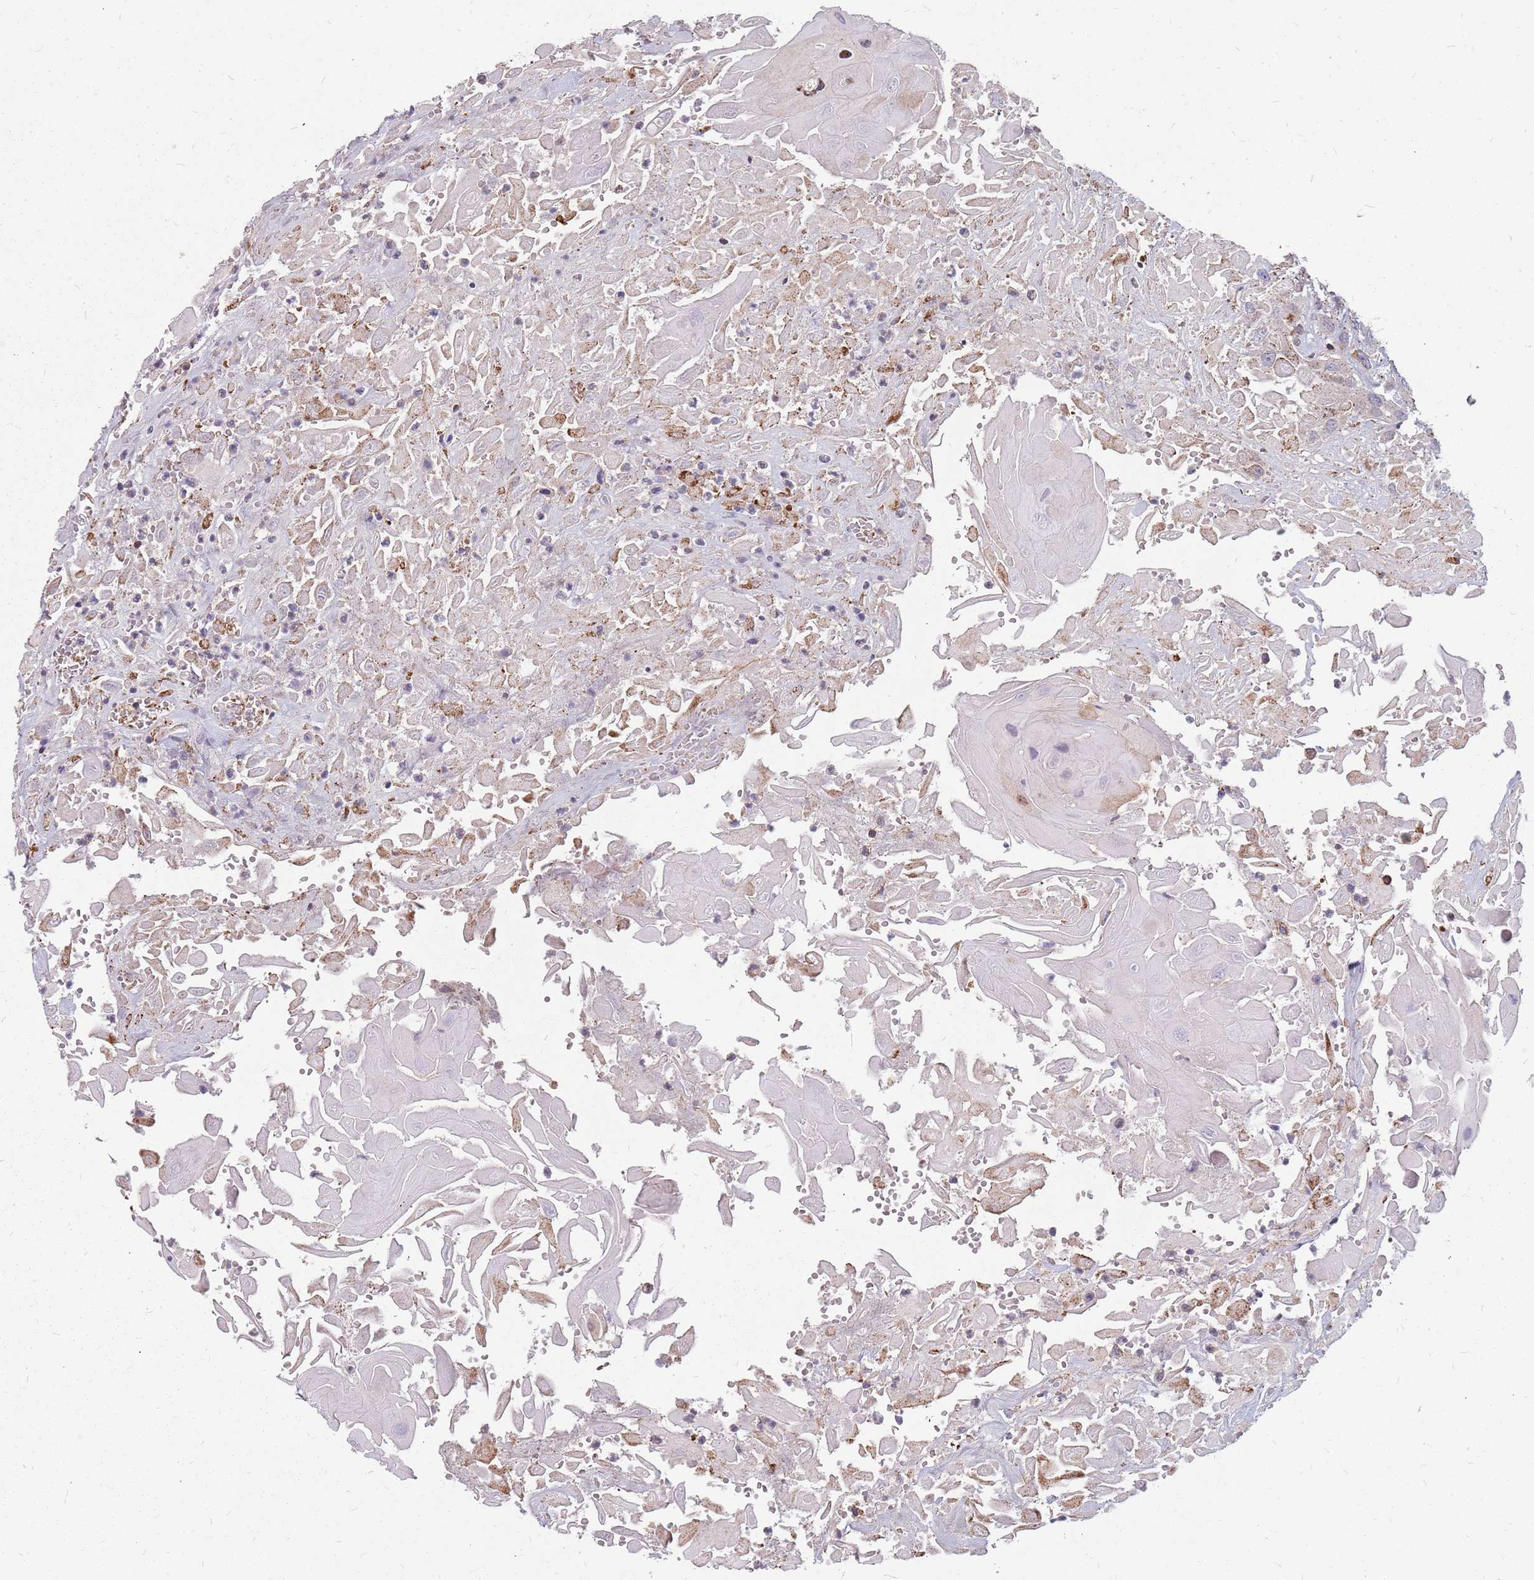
{"staining": {"intensity": "moderate", "quantity": "<25%", "location": "cytoplasmic/membranous"}, "tissue": "head and neck cancer", "cell_type": "Tumor cells", "image_type": "cancer", "snomed": [{"axis": "morphology", "description": "Squamous cell carcinoma, NOS"}, {"axis": "topography", "description": "Head-Neck"}], "caption": "Head and neck cancer was stained to show a protein in brown. There is low levels of moderate cytoplasmic/membranous staining in approximately <25% of tumor cells.", "gene": "NME4", "patient": {"sex": "male", "age": 81}}